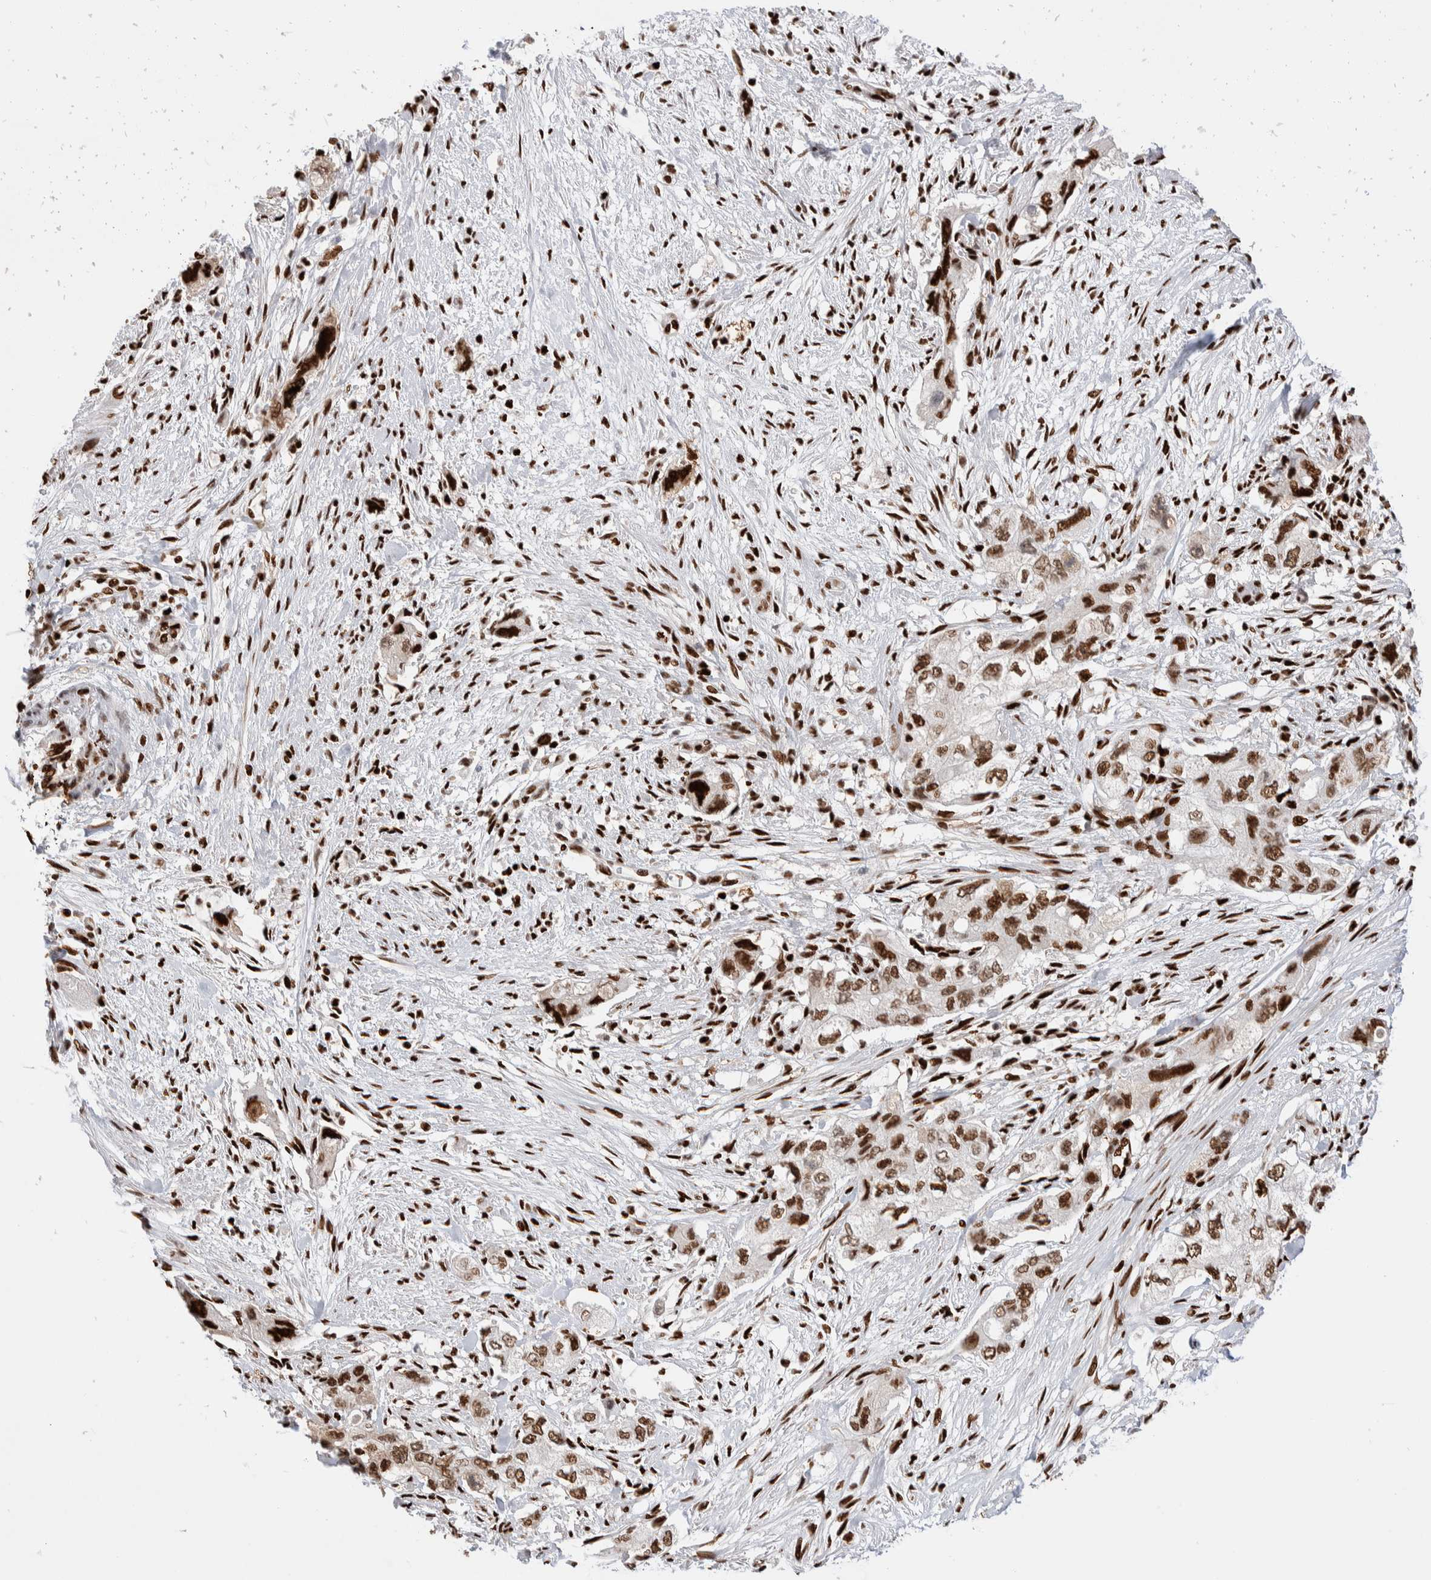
{"staining": {"intensity": "strong", "quantity": ">75%", "location": "nuclear"}, "tissue": "pancreatic cancer", "cell_type": "Tumor cells", "image_type": "cancer", "snomed": [{"axis": "morphology", "description": "Adenocarcinoma, NOS"}, {"axis": "topography", "description": "Pancreas"}], "caption": "Human pancreatic cancer (adenocarcinoma) stained with a brown dye demonstrates strong nuclear positive positivity in about >75% of tumor cells.", "gene": "RNASEK-C17orf49", "patient": {"sex": "female", "age": 73}}